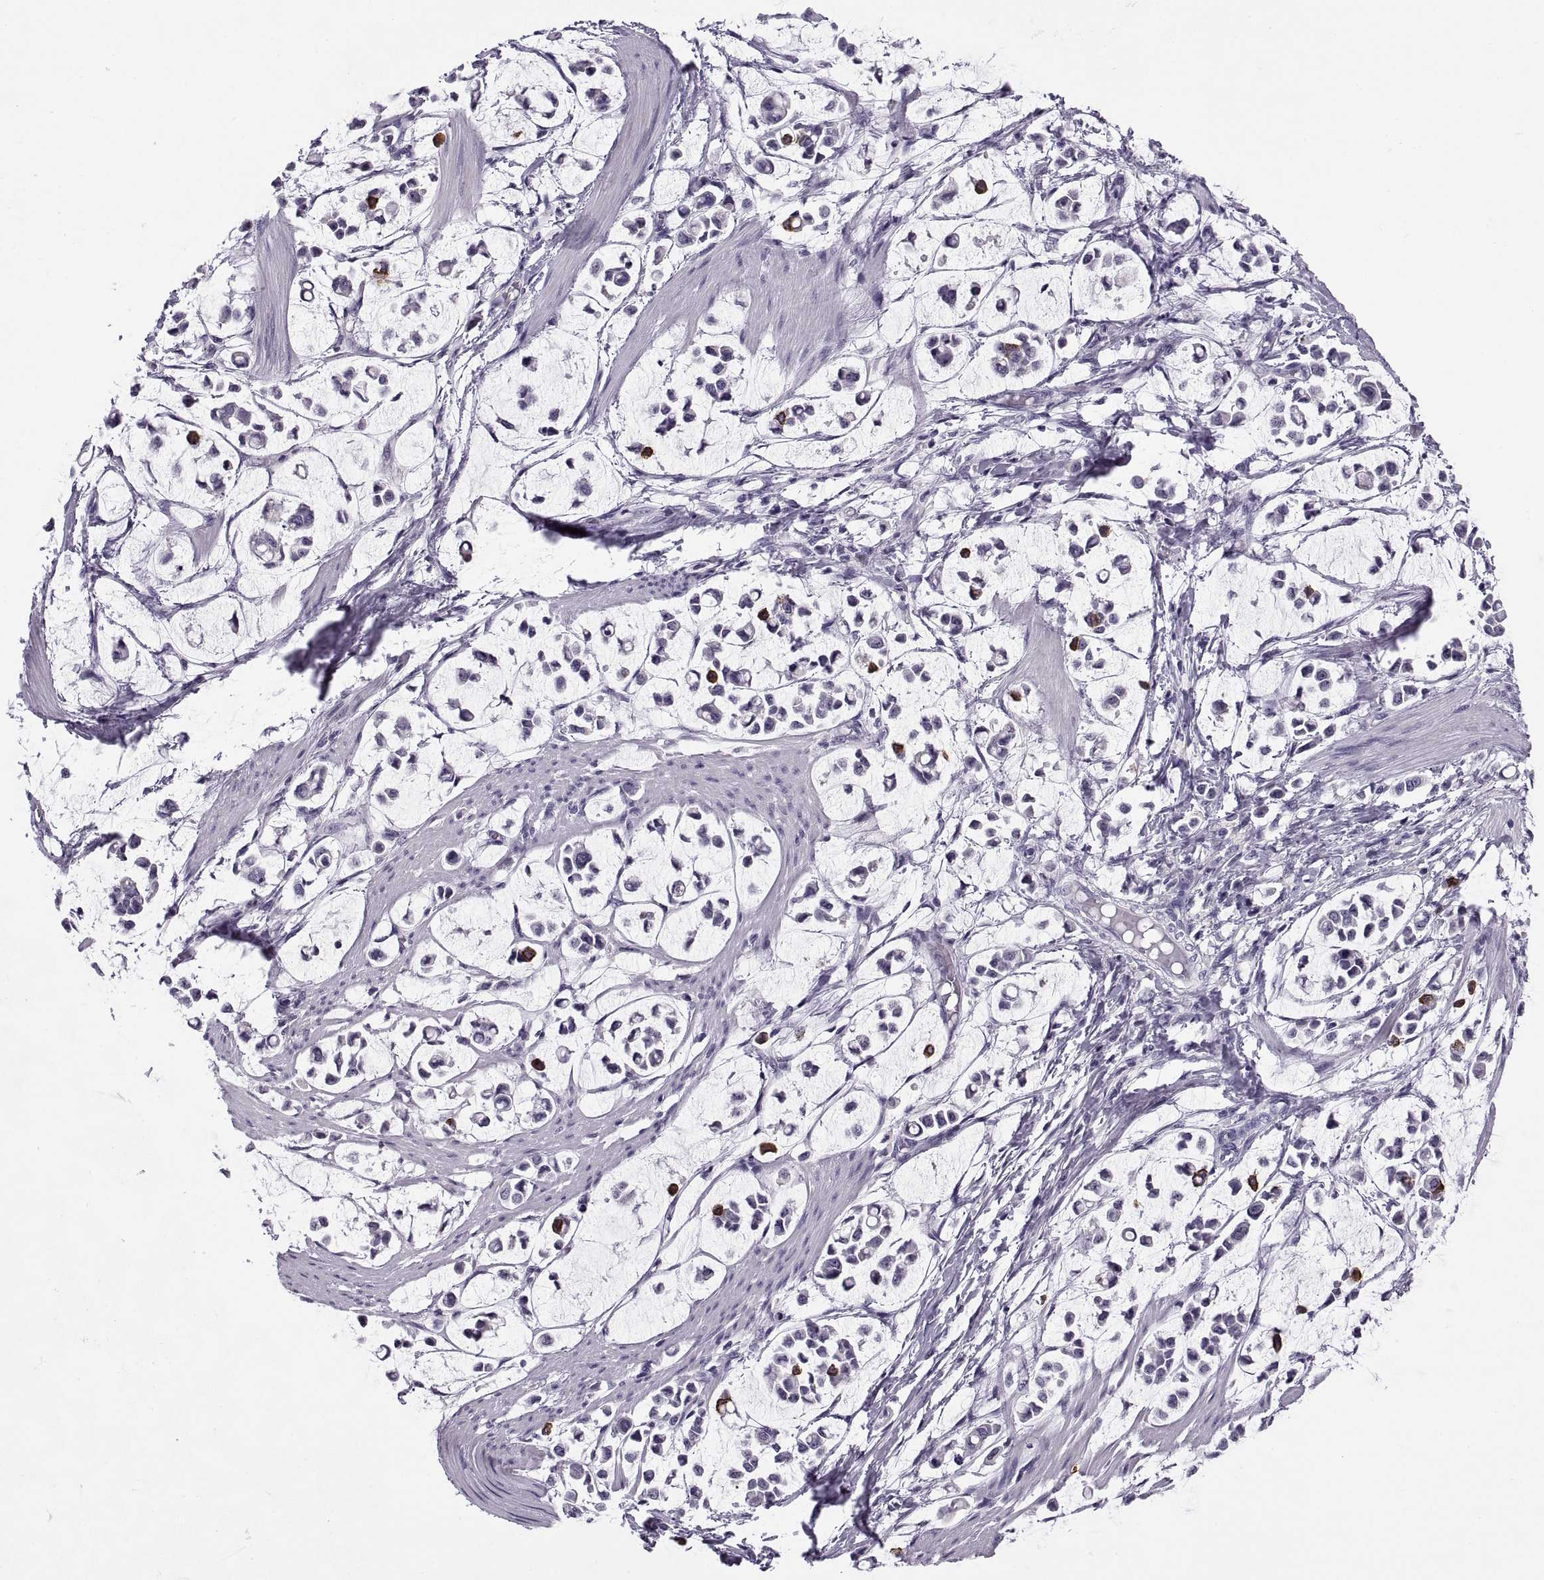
{"staining": {"intensity": "moderate", "quantity": "<25%", "location": "cytoplasmic/membranous"}, "tissue": "stomach cancer", "cell_type": "Tumor cells", "image_type": "cancer", "snomed": [{"axis": "morphology", "description": "Adenocarcinoma, NOS"}, {"axis": "topography", "description": "Stomach"}], "caption": "The micrograph demonstrates staining of stomach adenocarcinoma, revealing moderate cytoplasmic/membranous protein positivity (brown color) within tumor cells.", "gene": "MAGEB1", "patient": {"sex": "male", "age": 82}}